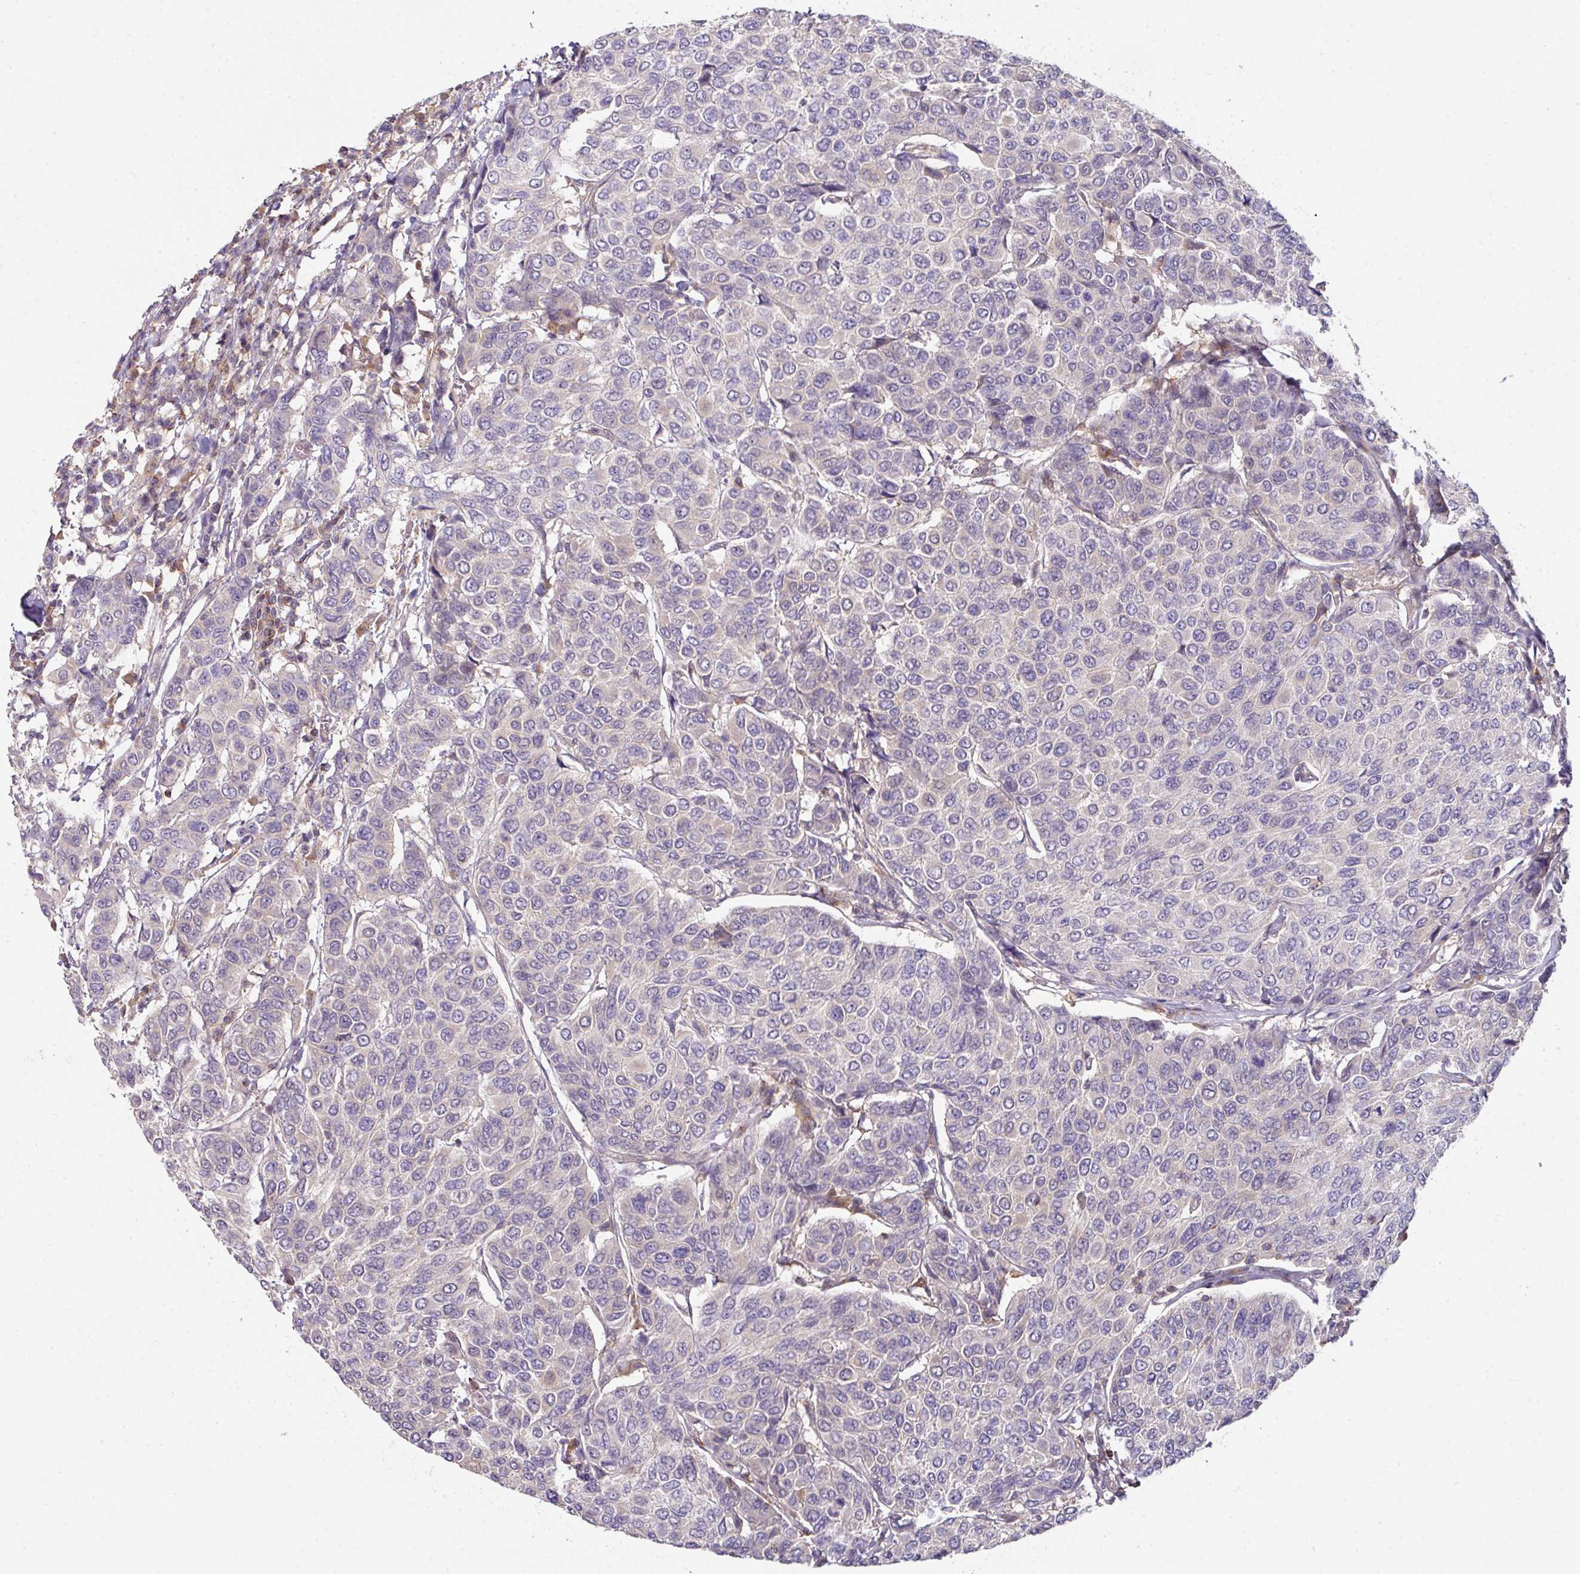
{"staining": {"intensity": "negative", "quantity": "none", "location": "none"}, "tissue": "breast cancer", "cell_type": "Tumor cells", "image_type": "cancer", "snomed": [{"axis": "morphology", "description": "Duct carcinoma"}, {"axis": "topography", "description": "Breast"}], "caption": "Breast cancer stained for a protein using IHC exhibits no staining tumor cells.", "gene": "SLAMF6", "patient": {"sex": "female", "age": 55}}